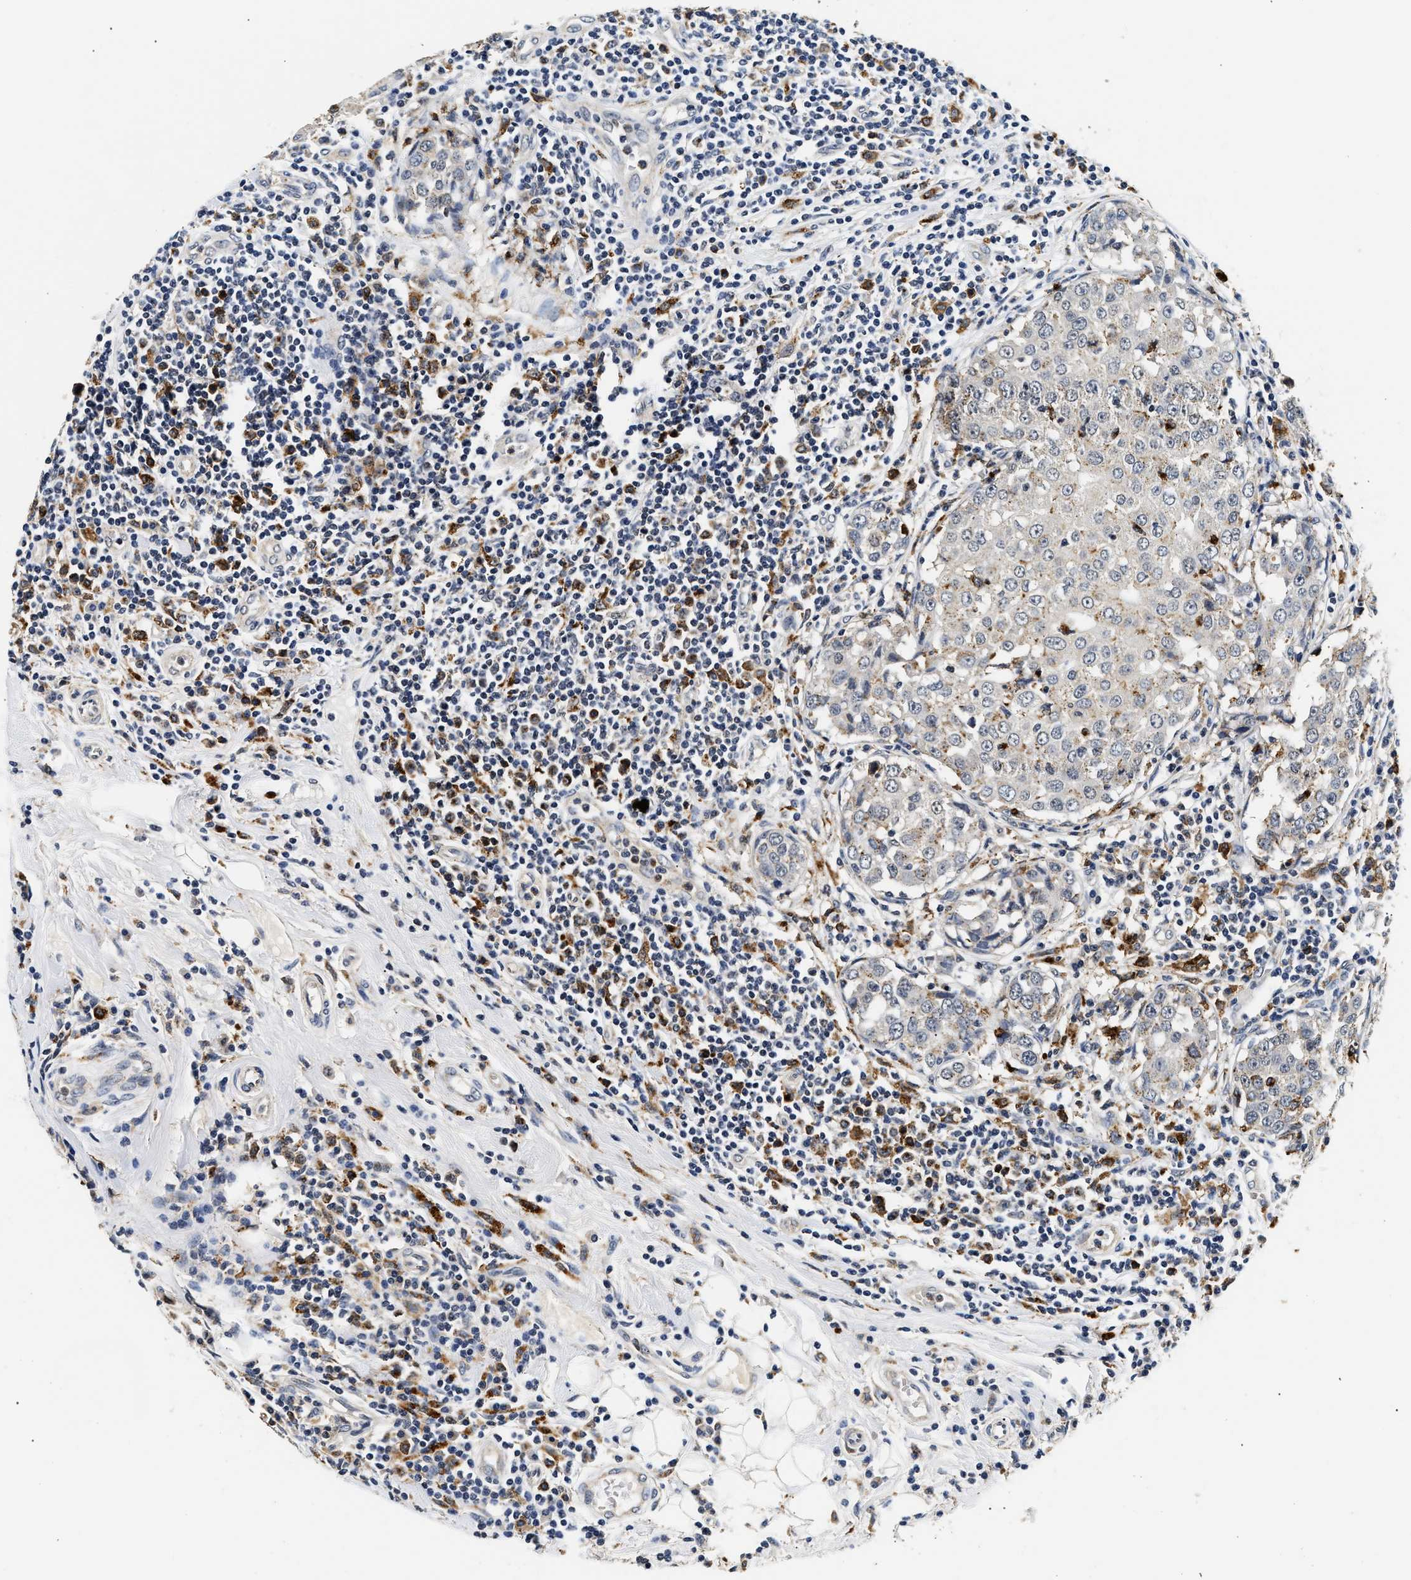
{"staining": {"intensity": "weak", "quantity": "25%-75%", "location": "cytoplasmic/membranous"}, "tissue": "breast cancer", "cell_type": "Tumor cells", "image_type": "cancer", "snomed": [{"axis": "morphology", "description": "Duct carcinoma"}, {"axis": "topography", "description": "Breast"}], "caption": "Brown immunohistochemical staining in breast cancer (infiltrating ductal carcinoma) reveals weak cytoplasmic/membranous positivity in approximately 25%-75% of tumor cells.", "gene": "SMU1", "patient": {"sex": "female", "age": 27}}